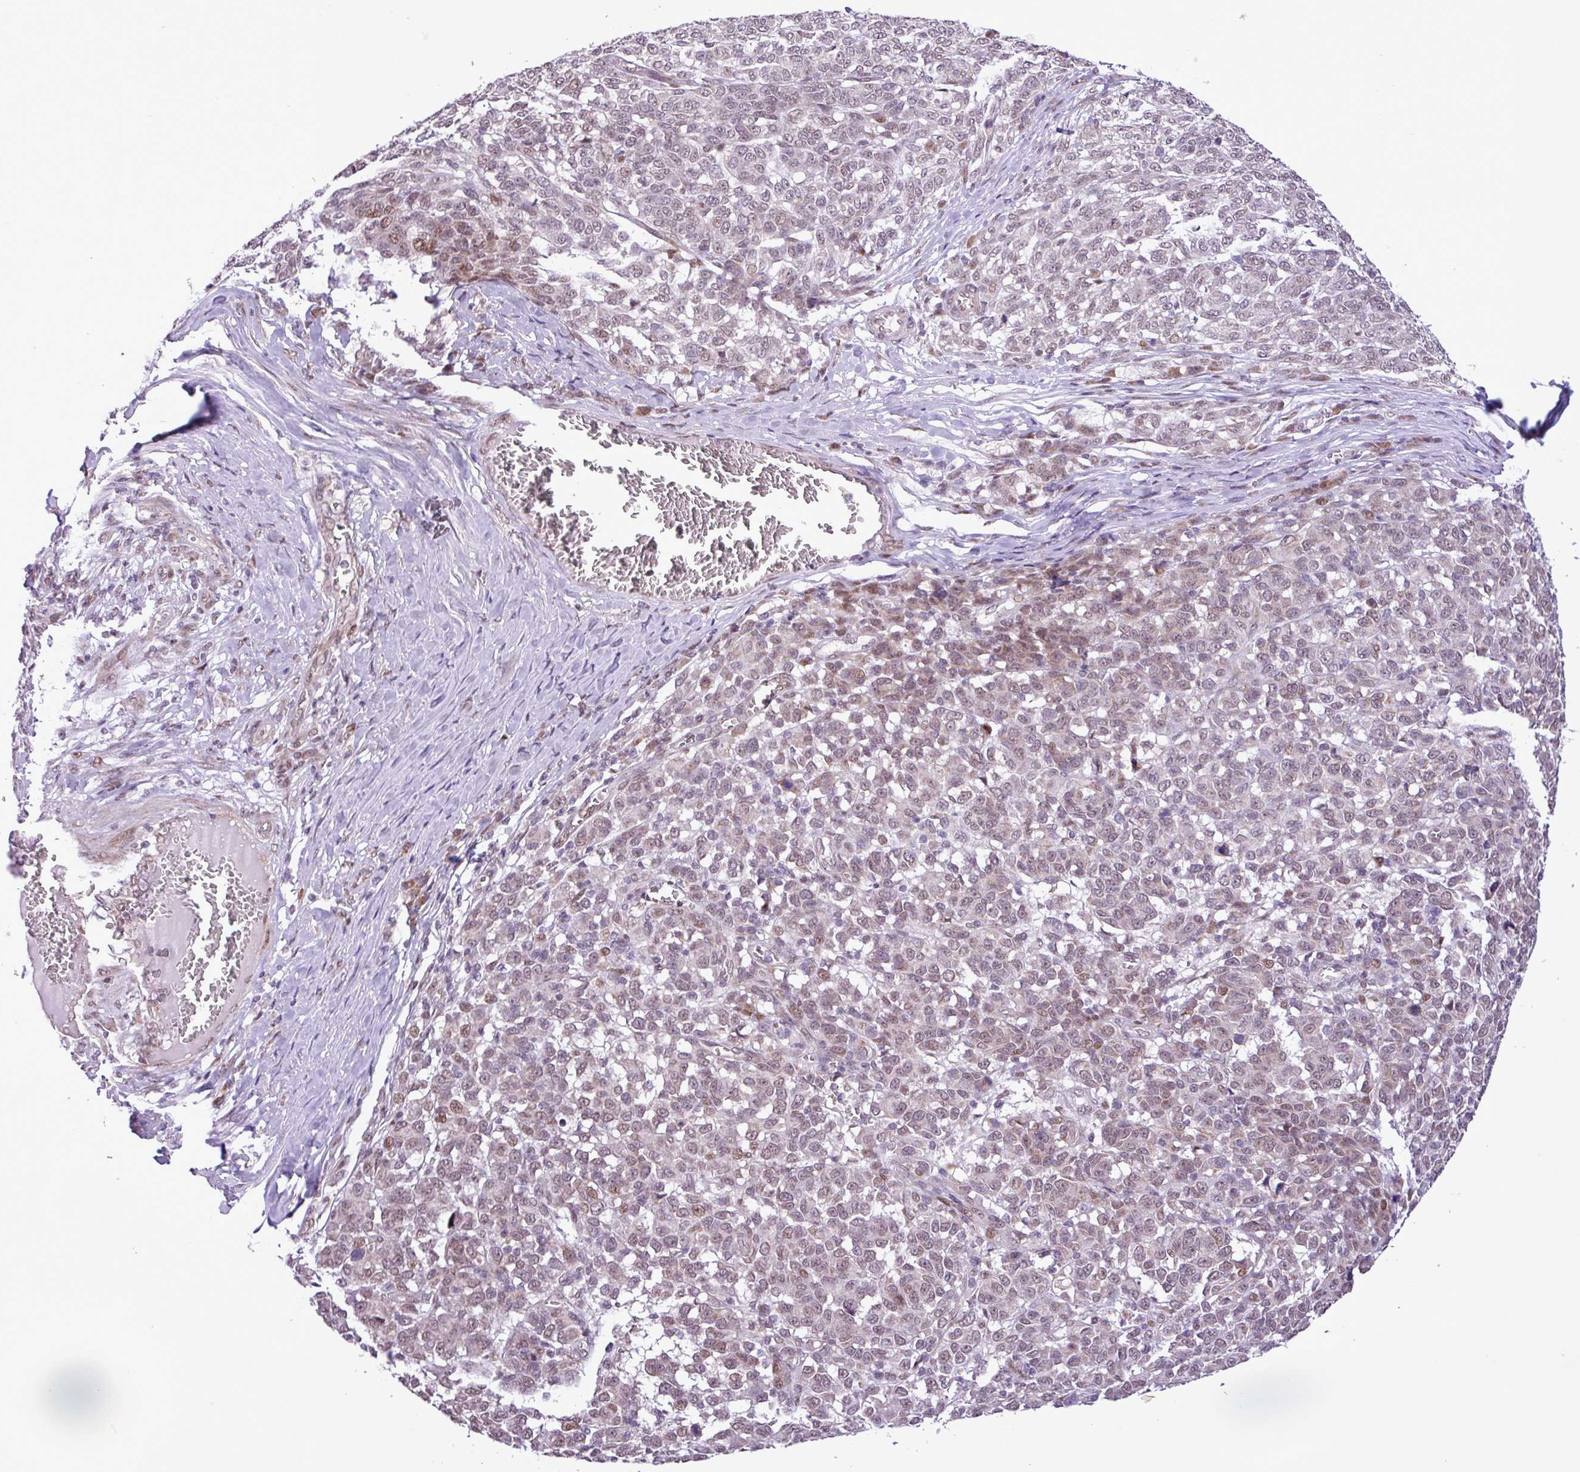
{"staining": {"intensity": "moderate", "quantity": "25%-75%", "location": "nuclear"}, "tissue": "melanoma", "cell_type": "Tumor cells", "image_type": "cancer", "snomed": [{"axis": "morphology", "description": "Malignant melanoma, NOS"}, {"axis": "topography", "description": "Skin"}], "caption": "The image displays a brown stain indicating the presence of a protein in the nuclear of tumor cells in melanoma.", "gene": "ZNF354A", "patient": {"sex": "male", "age": 49}}